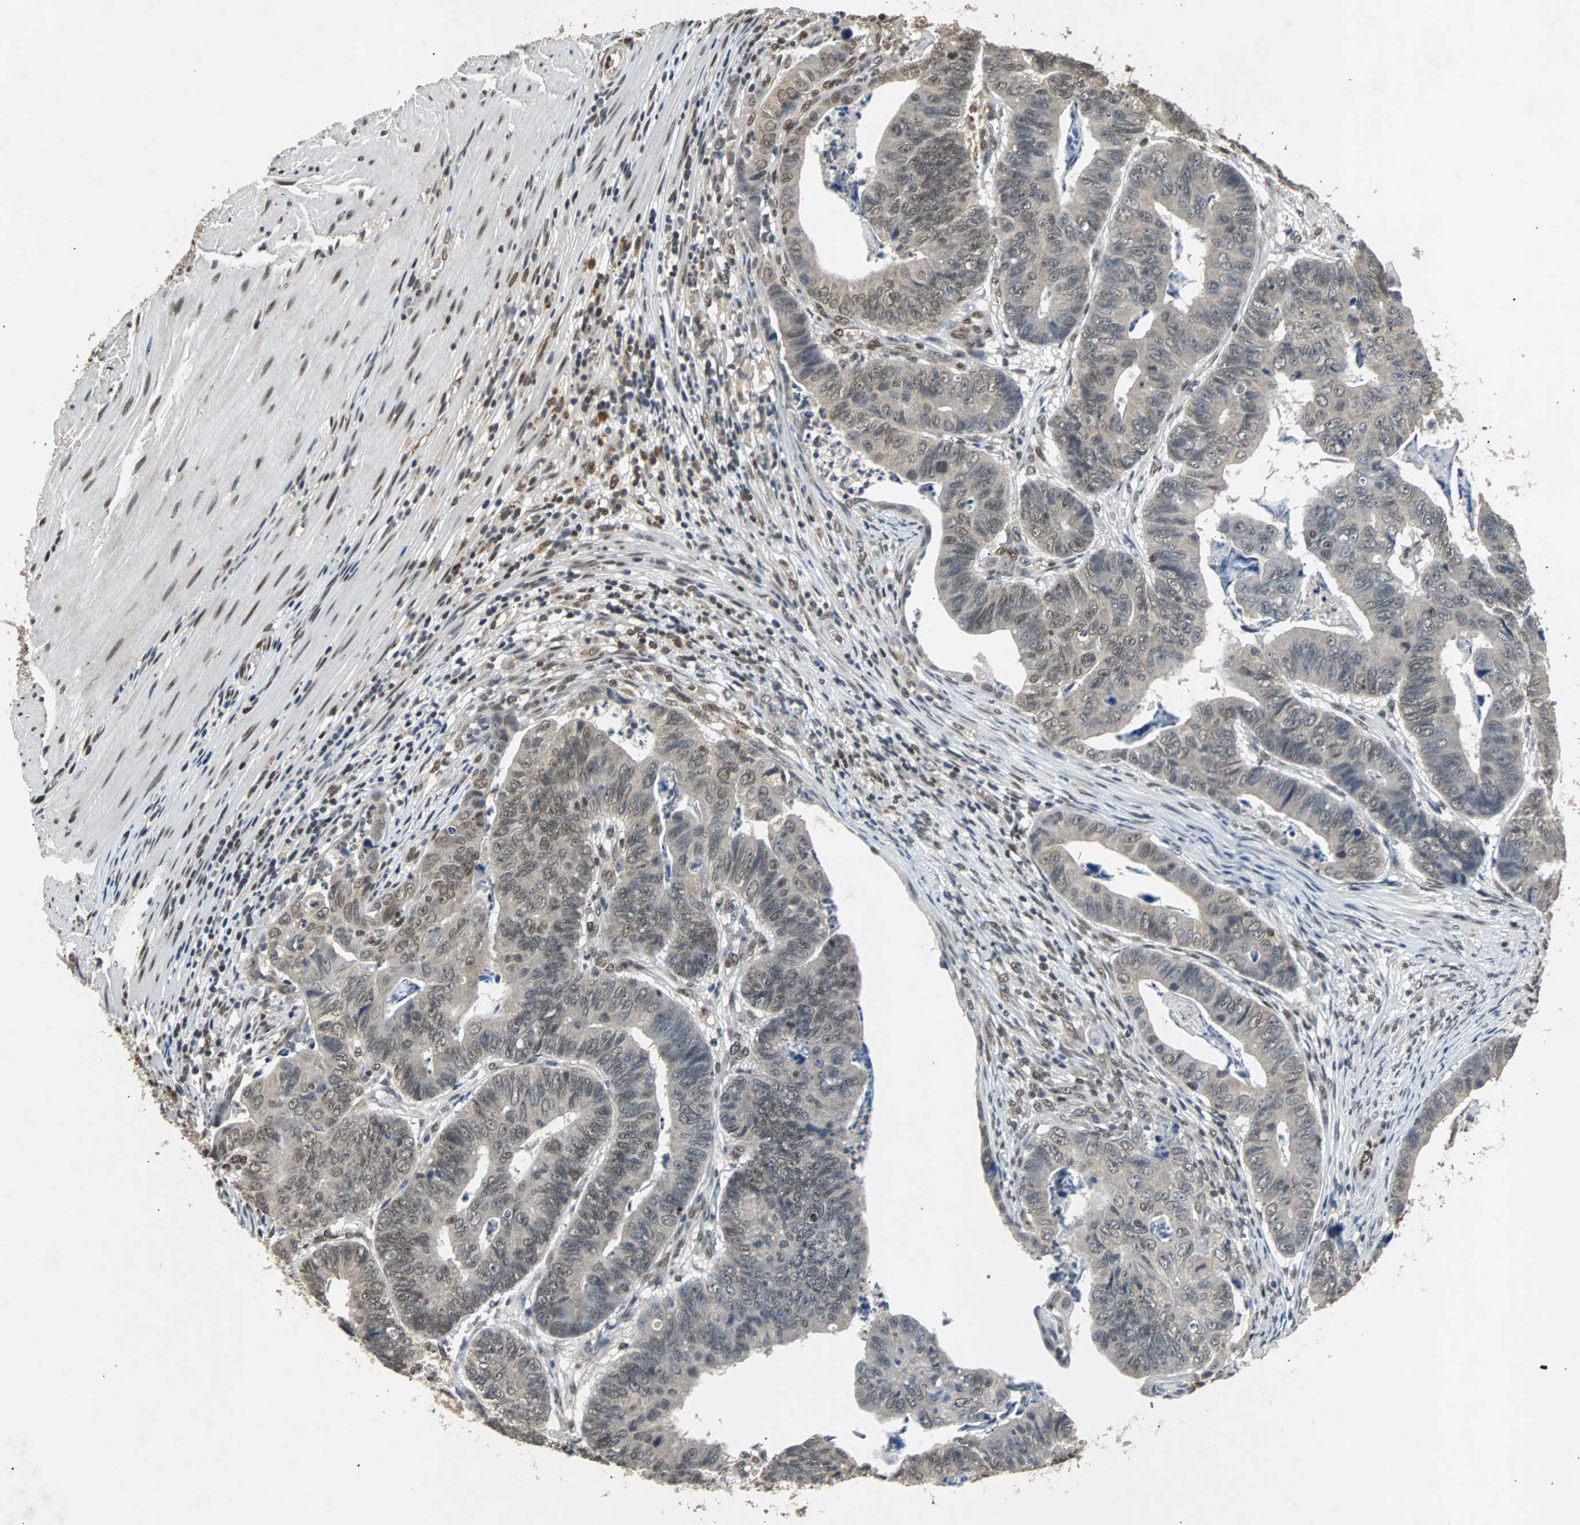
{"staining": {"intensity": "weak", "quantity": "25%-75%", "location": "cytoplasmic/membranous"}, "tissue": "stomach cancer", "cell_type": "Tumor cells", "image_type": "cancer", "snomed": [{"axis": "morphology", "description": "Adenocarcinoma, NOS"}, {"axis": "topography", "description": "Stomach, lower"}], "caption": "This histopathology image demonstrates immunohistochemistry staining of human stomach cancer, with low weak cytoplasmic/membranous expression in approximately 25%-75% of tumor cells.", "gene": "PHC1", "patient": {"sex": "male", "age": 77}}